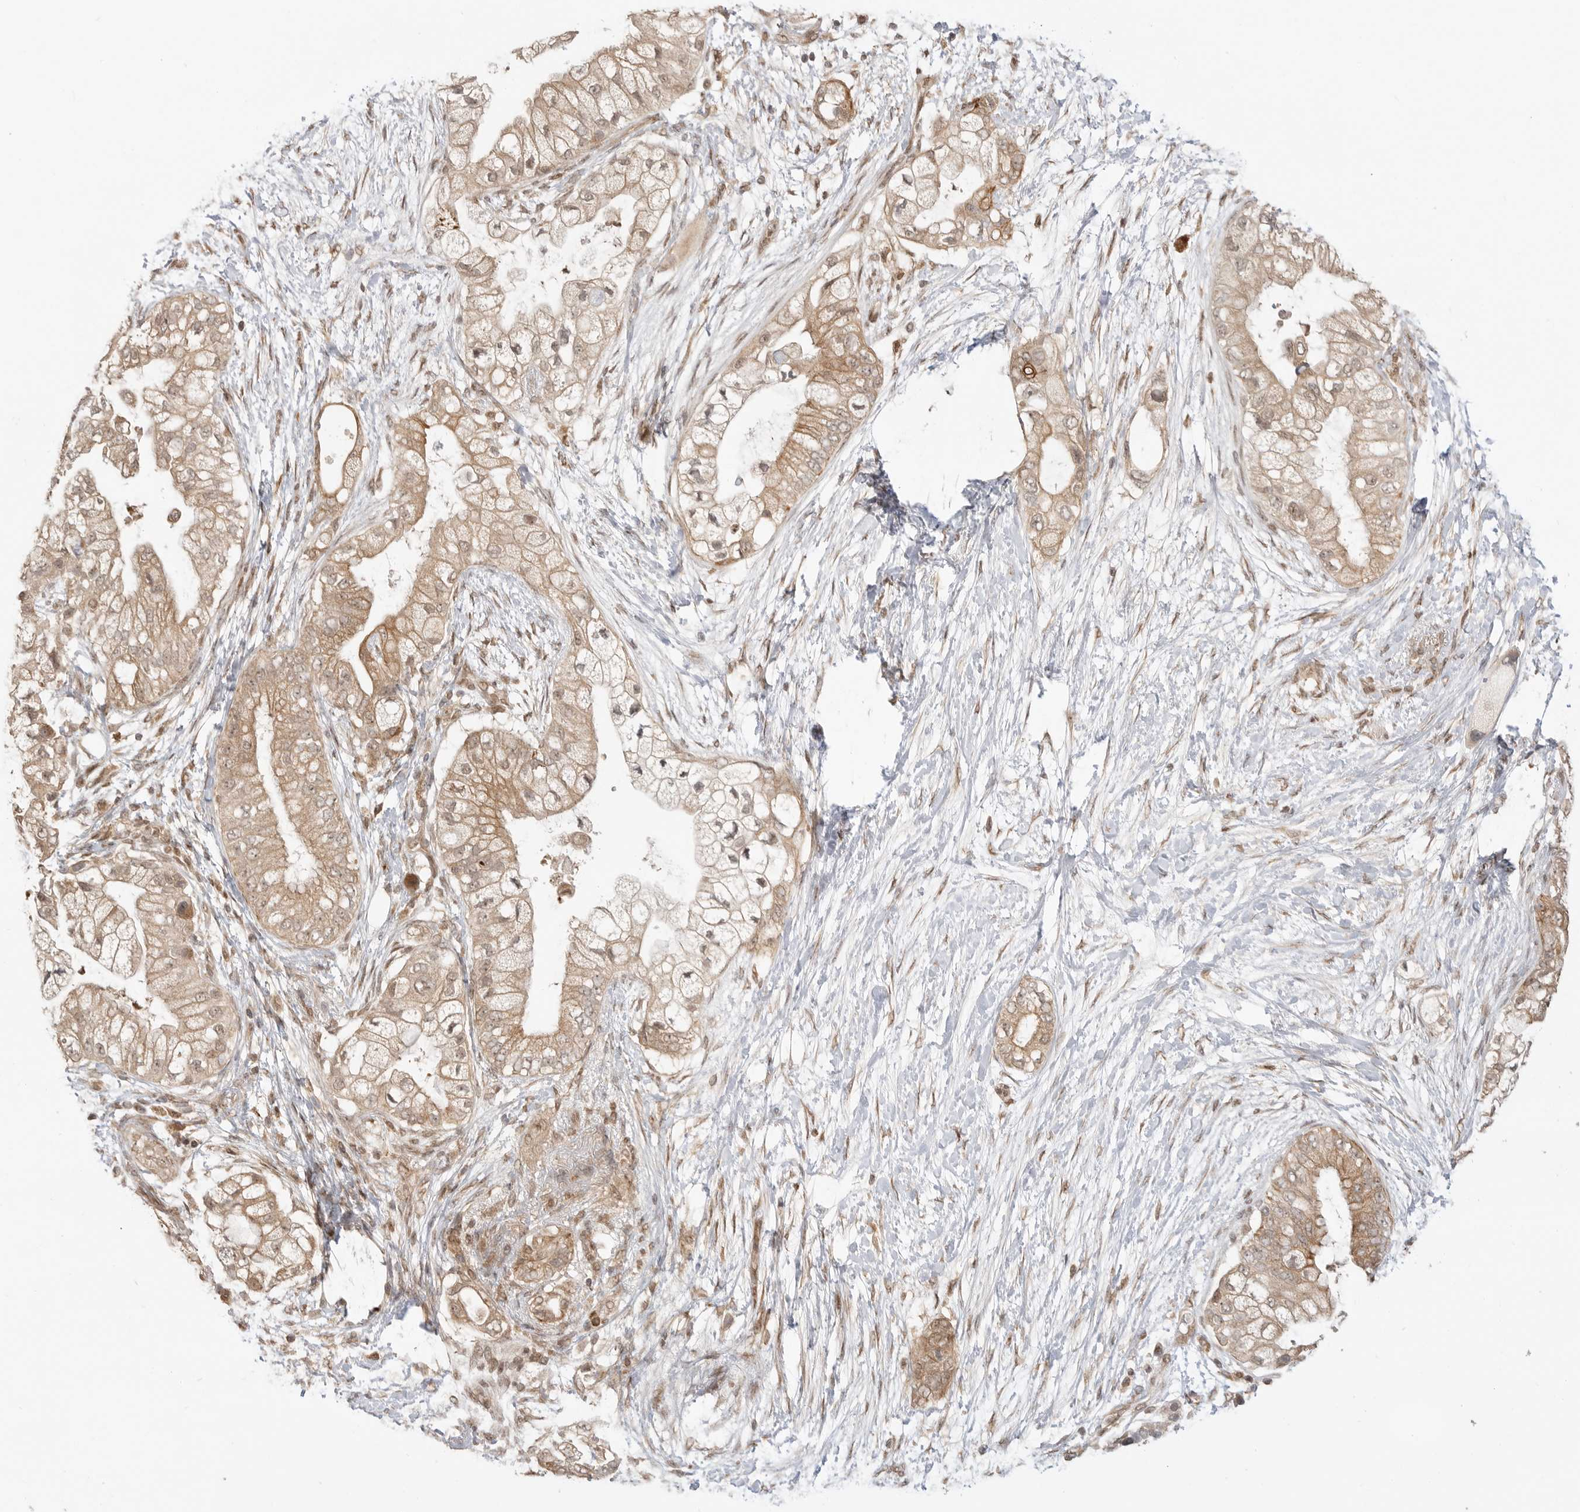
{"staining": {"intensity": "moderate", "quantity": ">75%", "location": "cytoplasmic/membranous"}, "tissue": "pancreatic cancer", "cell_type": "Tumor cells", "image_type": "cancer", "snomed": [{"axis": "morphology", "description": "Adenocarcinoma, NOS"}, {"axis": "topography", "description": "Pancreas"}], "caption": "Human adenocarcinoma (pancreatic) stained with a protein marker demonstrates moderate staining in tumor cells.", "gene": "ALKAL1", "patient": {"sex": "male", "age": 53}}